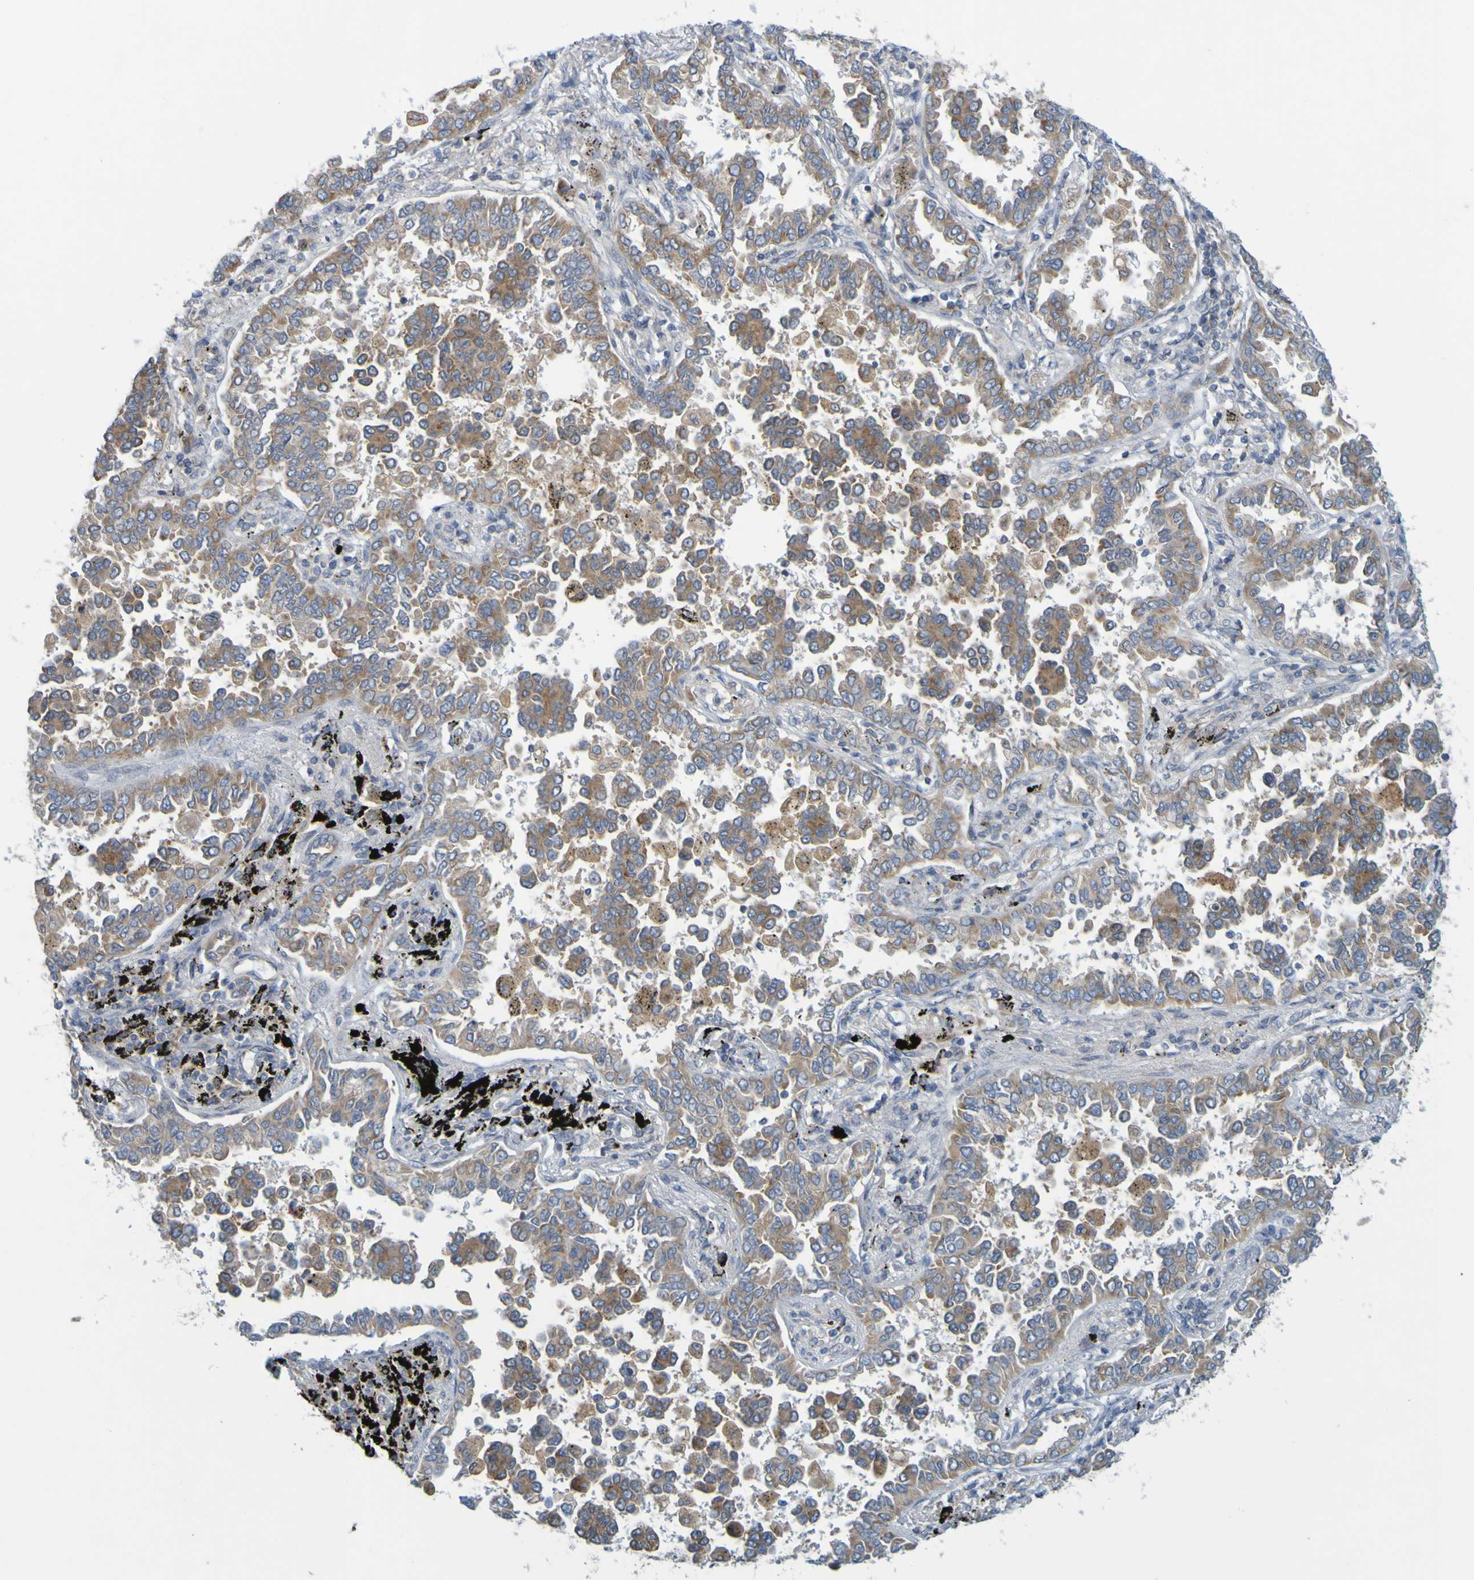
{"staining": {"intensity": "moderate", "quantity": ">75%", "location": "cytoplasmic/membranous"}, "tissue": "lung cancer", "cell_type": "Tumor cells", "image_type": "cancer", "snomed": [{"axis": "morphology", "description": "Normal tissue, NOS"}, {"axis": "morphology", "description": "Adenocarcinoma, NOS"}, {"axis": "topography", "description": "Lung"}], "caption": "Immunohistochemistry (IHC) of human lung cancer shows medium levels of moderate cytoplasmic/membranous positivity in about >75% of tumor cells.", "gene": "MOGS", "patient": {"sex": "male", "age": 59}}